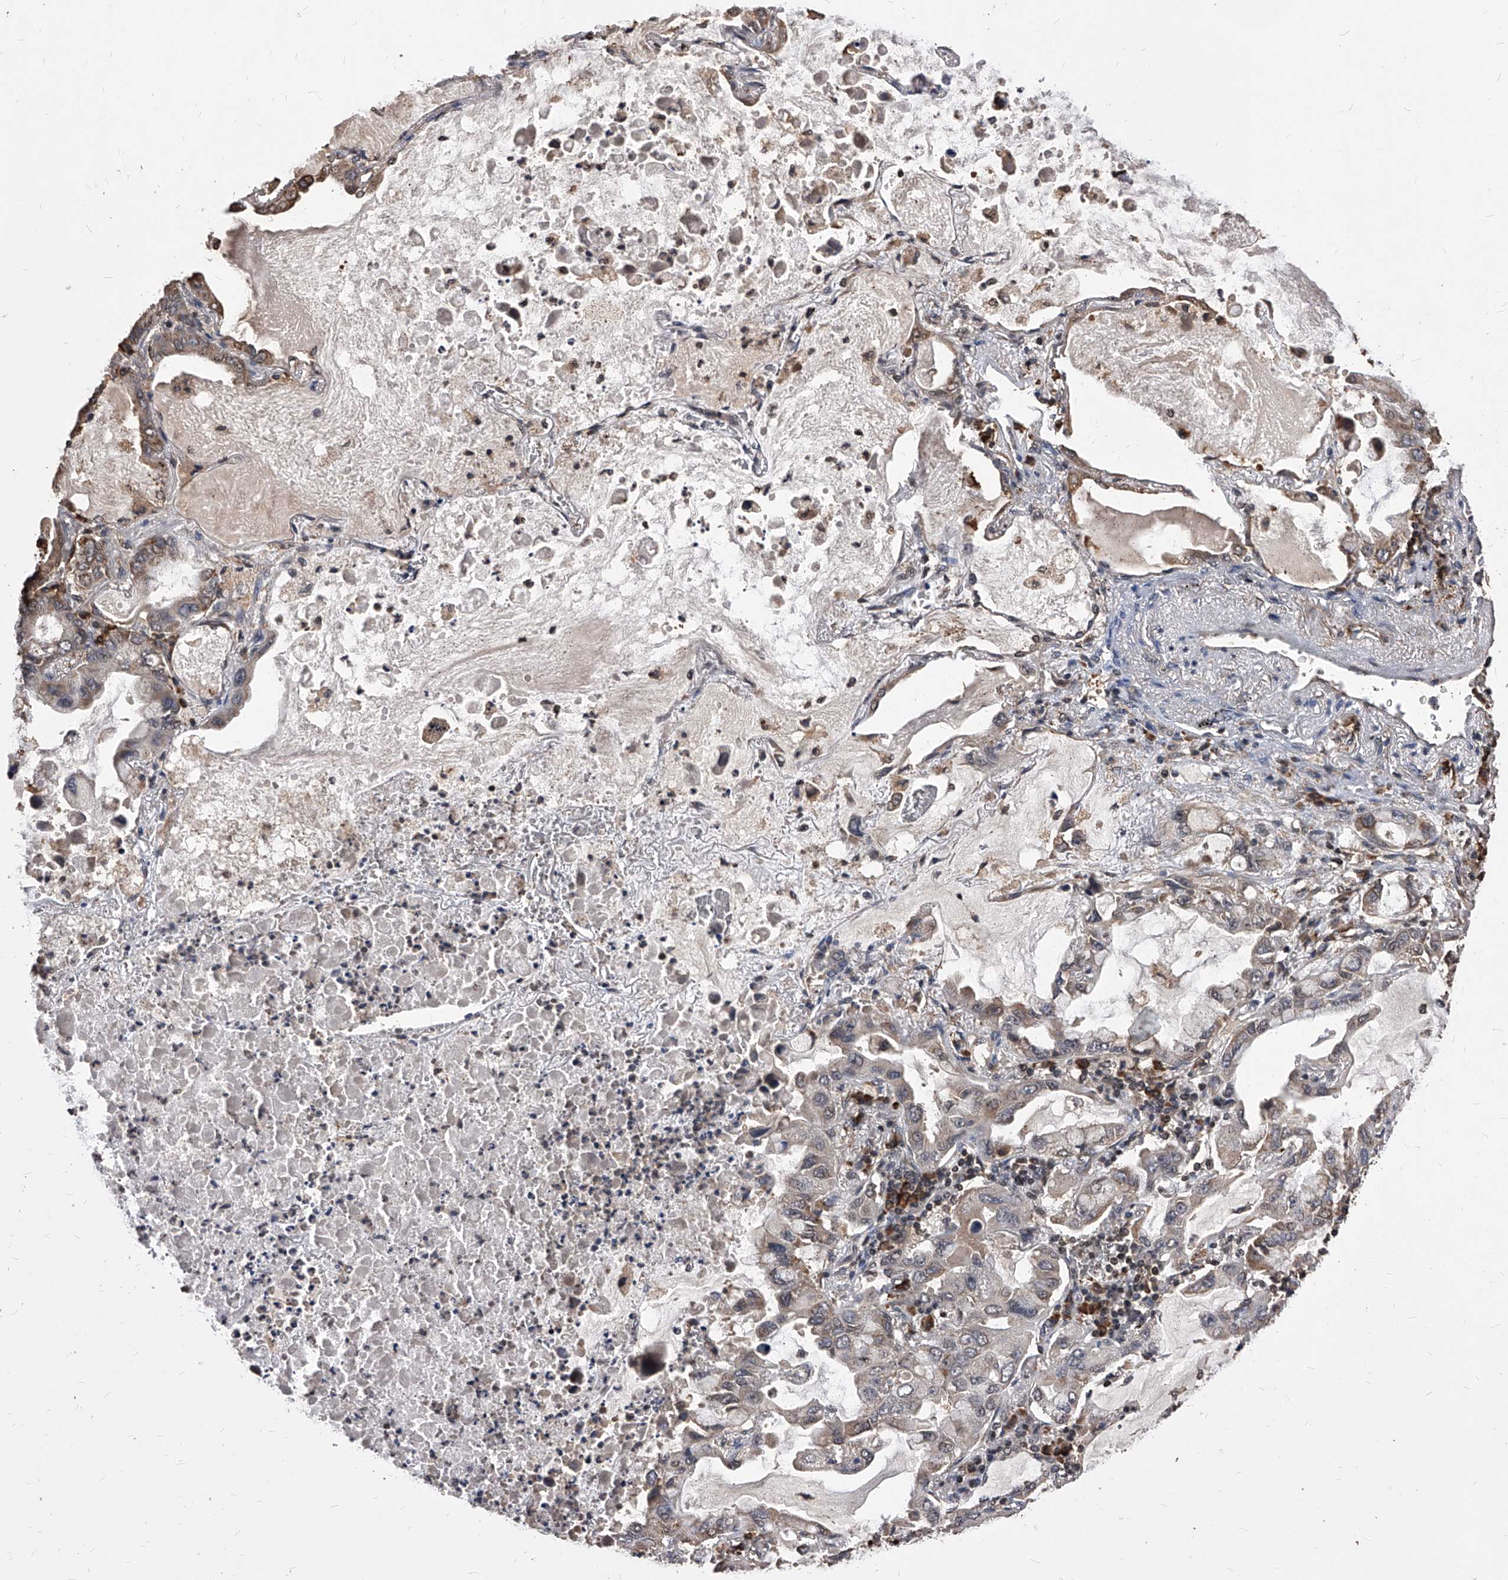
{"staining": {"intensity": "weak", "quantity": "<25%", "location": "cytoplasmic/membranous"}, "tissue": "lung cancer", "cell_type": "Tumor cells", "image_type": "cancer", "snomed": [{"axis": "morphology", "description": "Adenocarcinoma, NOS"}, {"axis": "topography", "description": "Lung"}], "caption": "This histopathology image is of lung cancer (adenocarcinoma) stained with immunohistochemistry (IHC) to label a protein in brown with the nuclei are counter-stained blue. There is no positivity in tumor cells.", "gene": "ID1", "patient": {"sex": "male", "age": 64}}